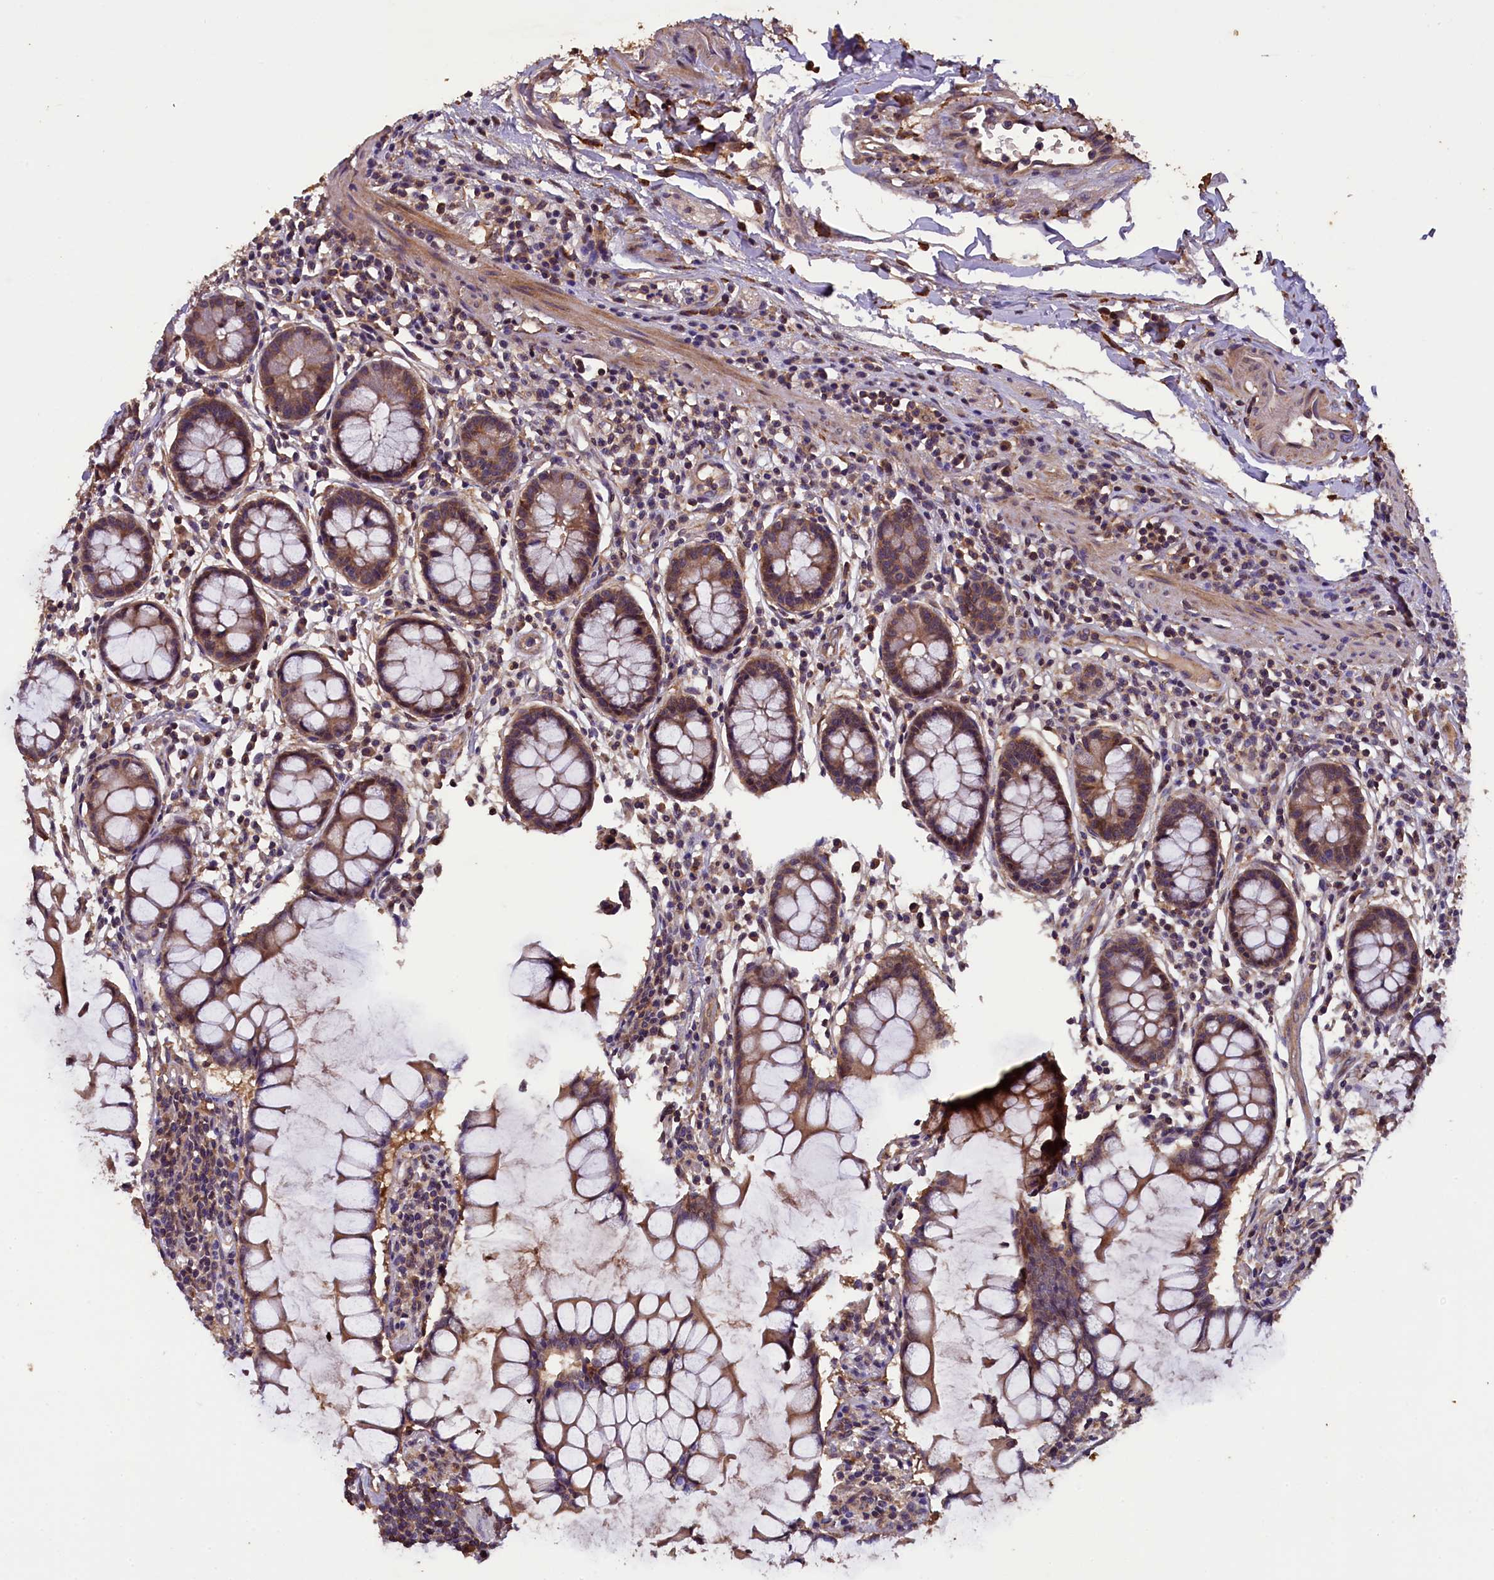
{"staining": {"intensity": "moderate", "quantity": ">75%", "location": "cytoplasmic/membranous"}, "tissue": "colon", "cell_type": "Endothelial cells", "image_type": "normal", "snomed": [{"axis": "morphology", "description": "Normal tissue, NOS"}, {"axis": "morphology", "description": "Adenocarcinoma, NOS"}, {"axis": "topography", "description": "Colon"}], "caption": "There is medium levels of moderate cytoplasmic/membranous staining in endothelial cells of unremarkable colon, as demonstrated by immunohistochemical staining (brown color).", "gene": "PLXNB1", "patient": {"sex": "female", "age": 55}}